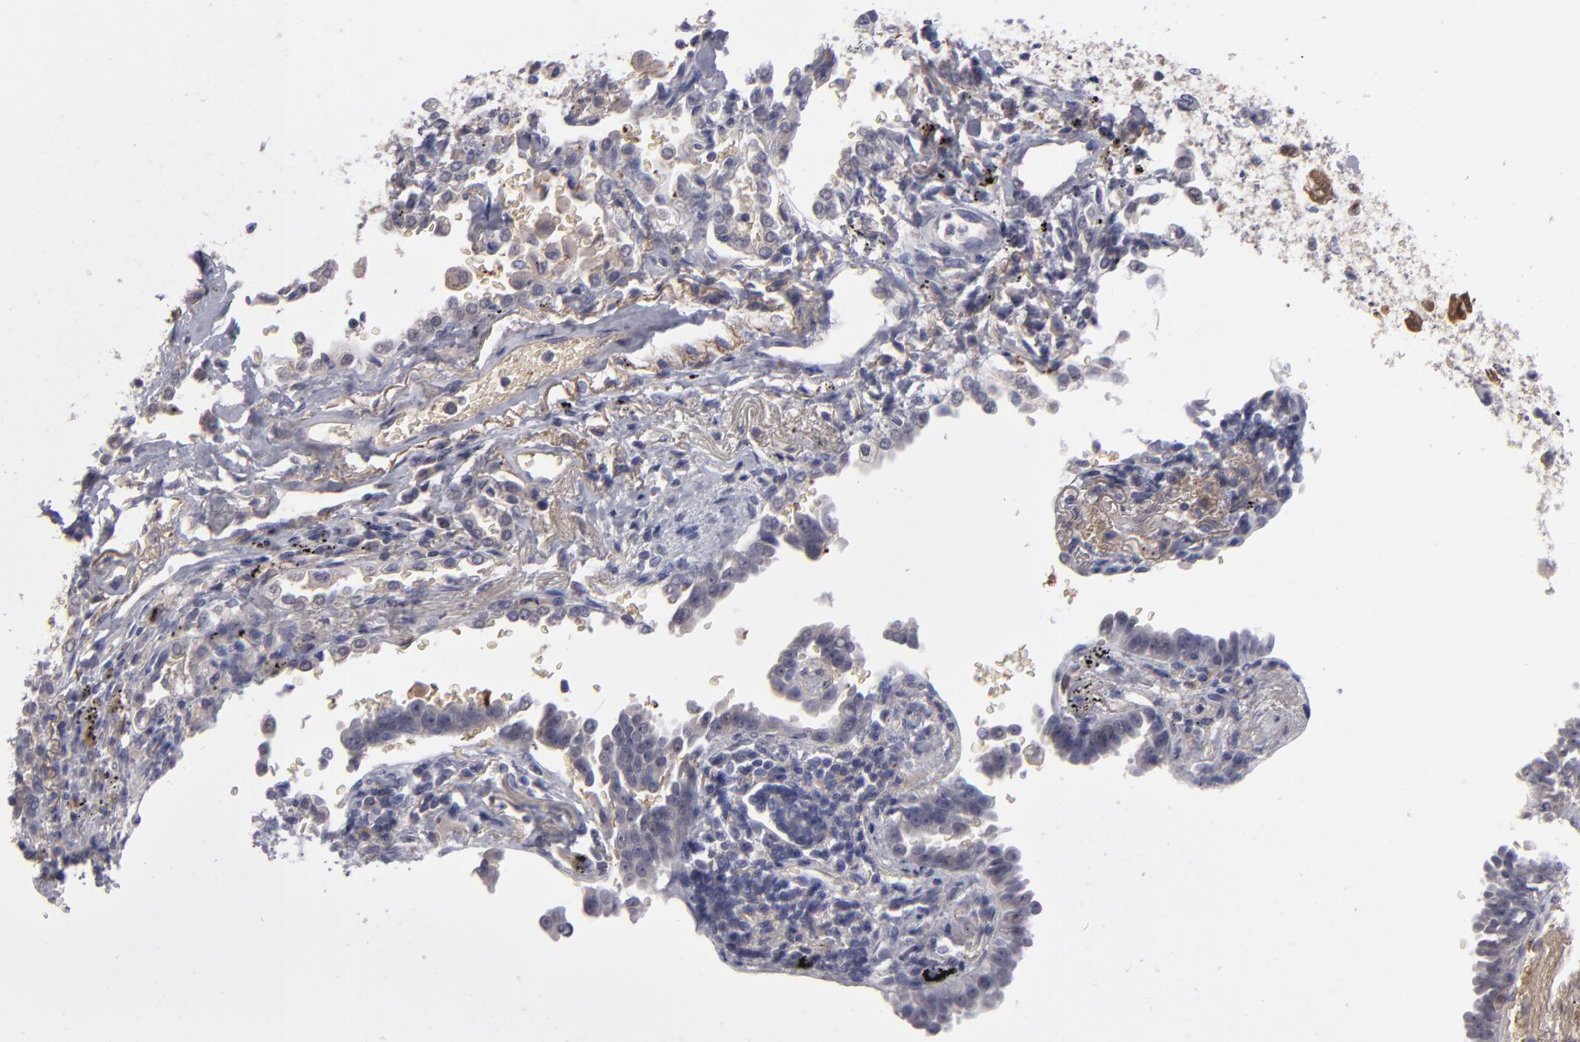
{"staining": {"intensity": "negative", "quantity": "none", "location": "none"}, "tissue": "lung cancer", "cell_type": "Tumor cells", "image_type": "cancer", "snomed": [{"axis": "morphology", "description": "Adenocarcinoma, NOS"}, {"axis": "topography", "description": "Lung"}], "caption": "DAB immunohistochemical staining of adenocarcinoma (lung) shows no significant positivity in tumor cells.", "gene": "ITIH4", "patient": {"sex": "female", "age": 64}}